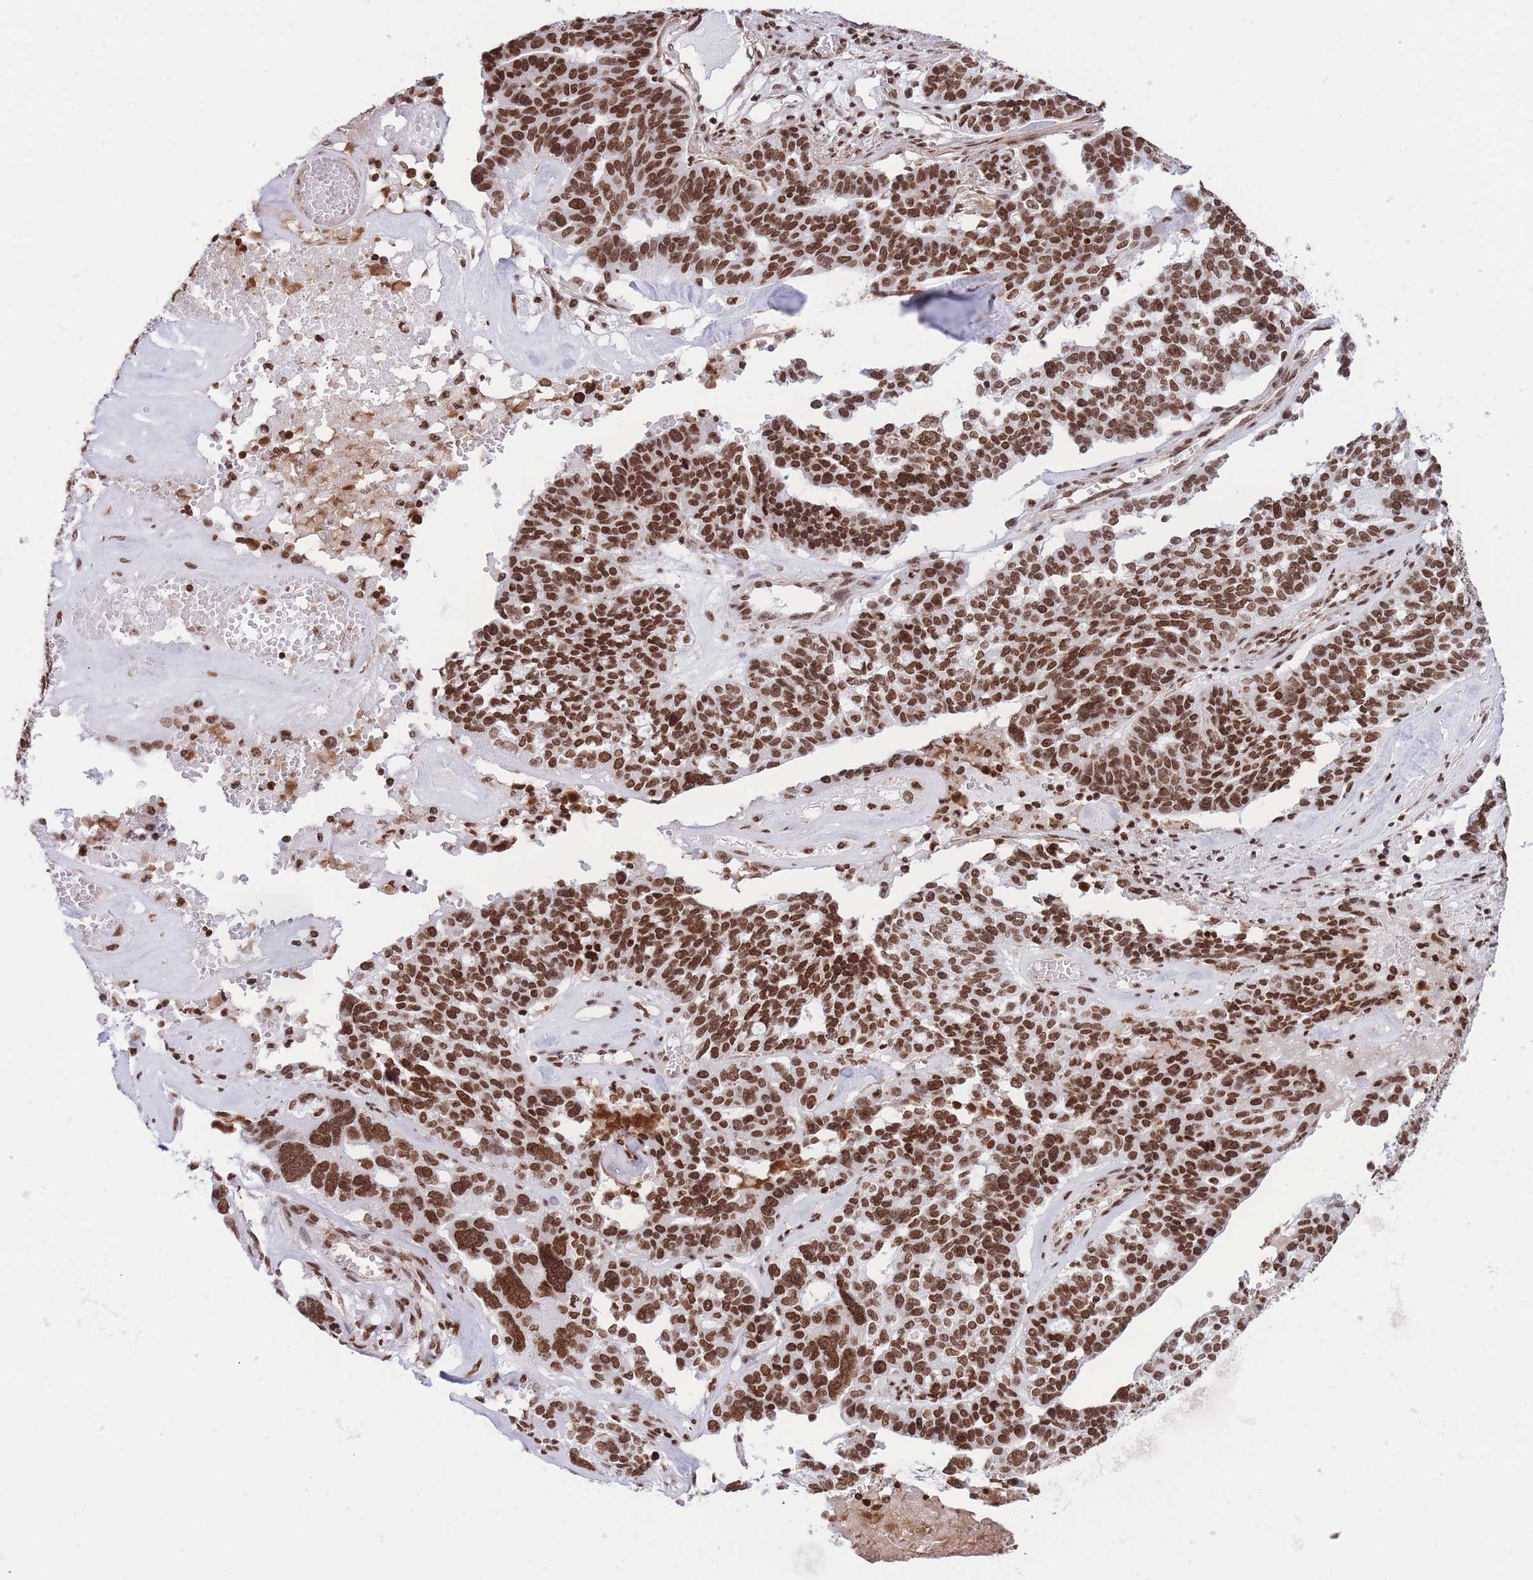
{"staining": {"intensity": "strong", "quantity": ">75%", "location": "nuclear"}, "tissue": "ovarian cancer", "cell_type": "Tumor cells", "image_type": "cancer", "snomed": [{"axis": "morphology", "description": "Cystadenocarcinoma, serous, NOS"}, {"axis": "topography", "description": "Ovary"}], "caption": "Strong nuclear protein positivity is appreciated in approximately >75% of tumor cells in ovarian cancer (serous cystadenocarcinoma).", "gene": "H2BC11", "patient": {"sex": "female", "age": 59}}